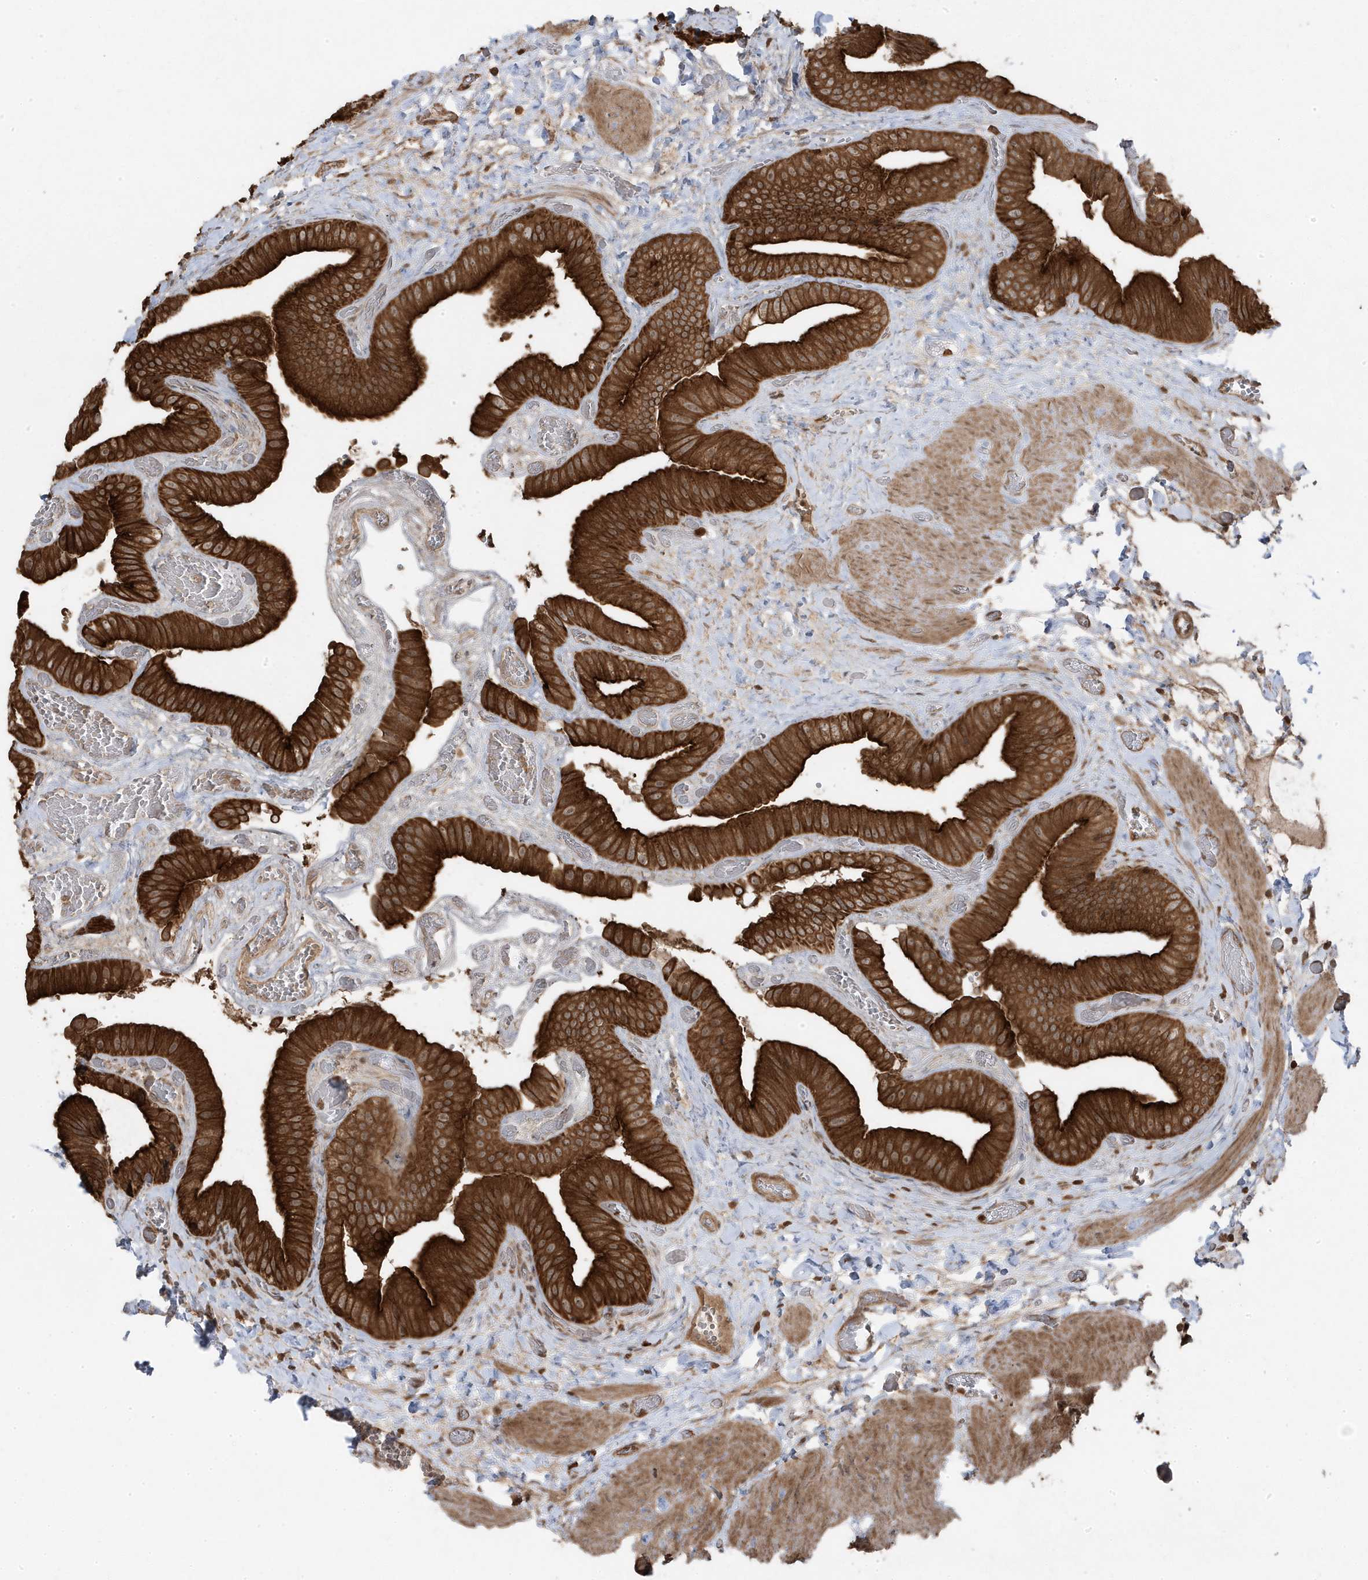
{"staining": {"intensity": "strong", "quantity": ">75%", "location": "cytoplasmic/membranous"}, "tissue": "gallbladder", "cell_type": "Glandular cells", "image_type": "normal", "snomed": [{"axis": "morphology", "description": "Normal tissue, NOS"}, {"axis": "topography", "description": "Gallbladder"}], "caption": "The immunohistochemical stain highlights strong cytoplasmic/membranous staining in glandular cells of benign gallbladder.", "gene": "ASAP1", "patient": {"sex": "female", "age": 64}}